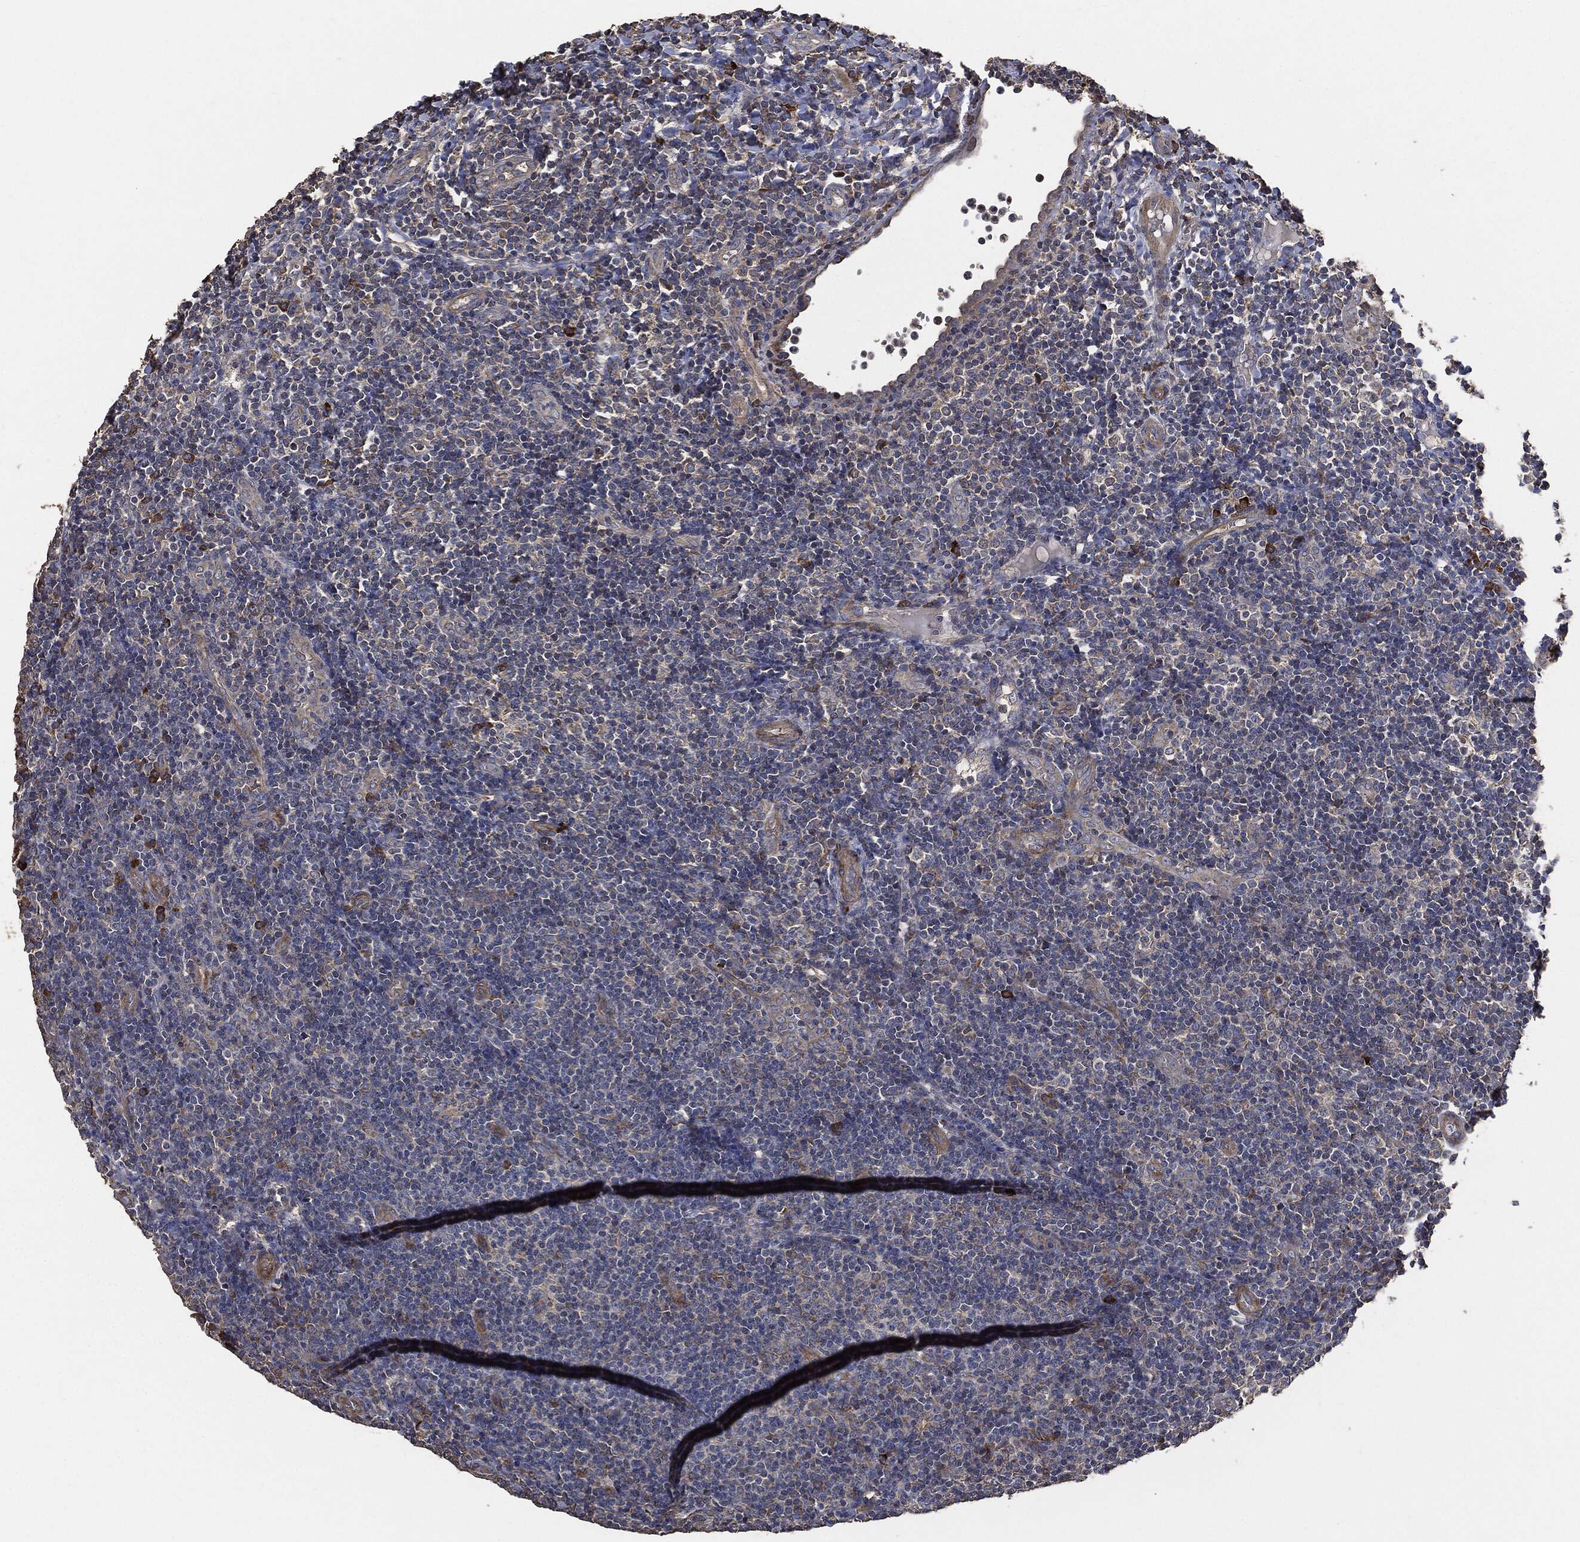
{"staining": {"intensity": "strong", "quantity": "<25%", "location": "cytoplasmic/membranous"}, "tissue": "tonsil", "cell_type": "Germinal center cells", "image_type": "normal", "snomed": [{"axis": "morphology", "description": "Normal tissue, NOS"}, {"axis": "topography", "description": "Tonsil"}], "caption": "Protein staining of normal tonsil shows strong cytoplasmic/membranous positivity in about <25% of germinal center cells.", "gene": "STK3", "patient": {"sex": "female", "age": 5}}